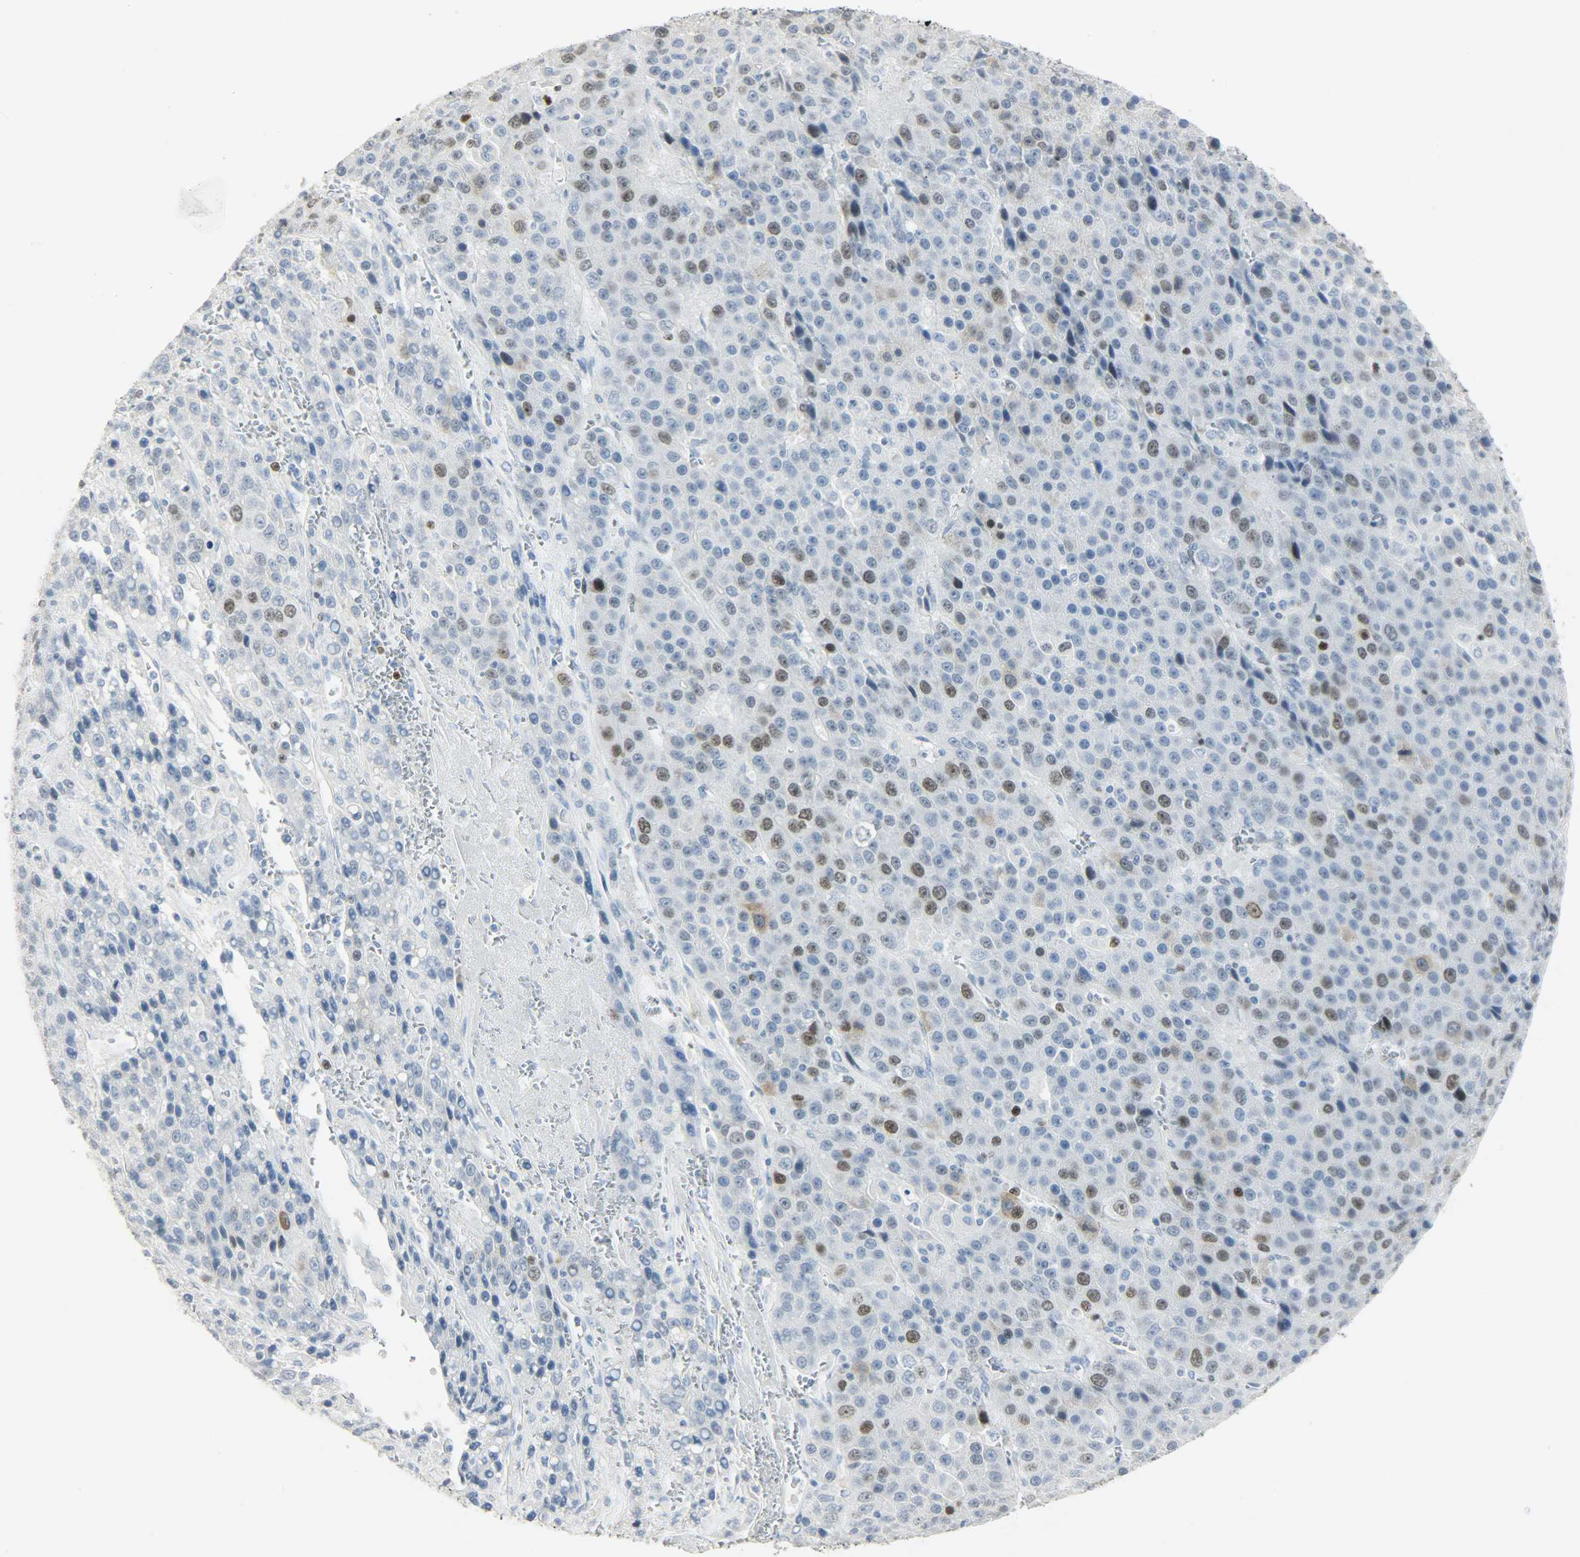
{"staining": {"intensity": "moderate", "quantity": "<25%", "location": "nuclear"}, "tissue": "liver cancer", "cell_type": "Tumor cells", "image_type": "cancer", "snomed": [{"axis": "morphology", "description": "Carcinoma, Hepatocellular, NOS"}, {"axis": "topography", "description": "Liver"}], "caption": "A brown stain labels moderate nuclear expression of a protein in human liver hepatocellular carcinoma tumor cells.", "gene": "HELLS", "patient": {"sex": "female", "age": 53}}